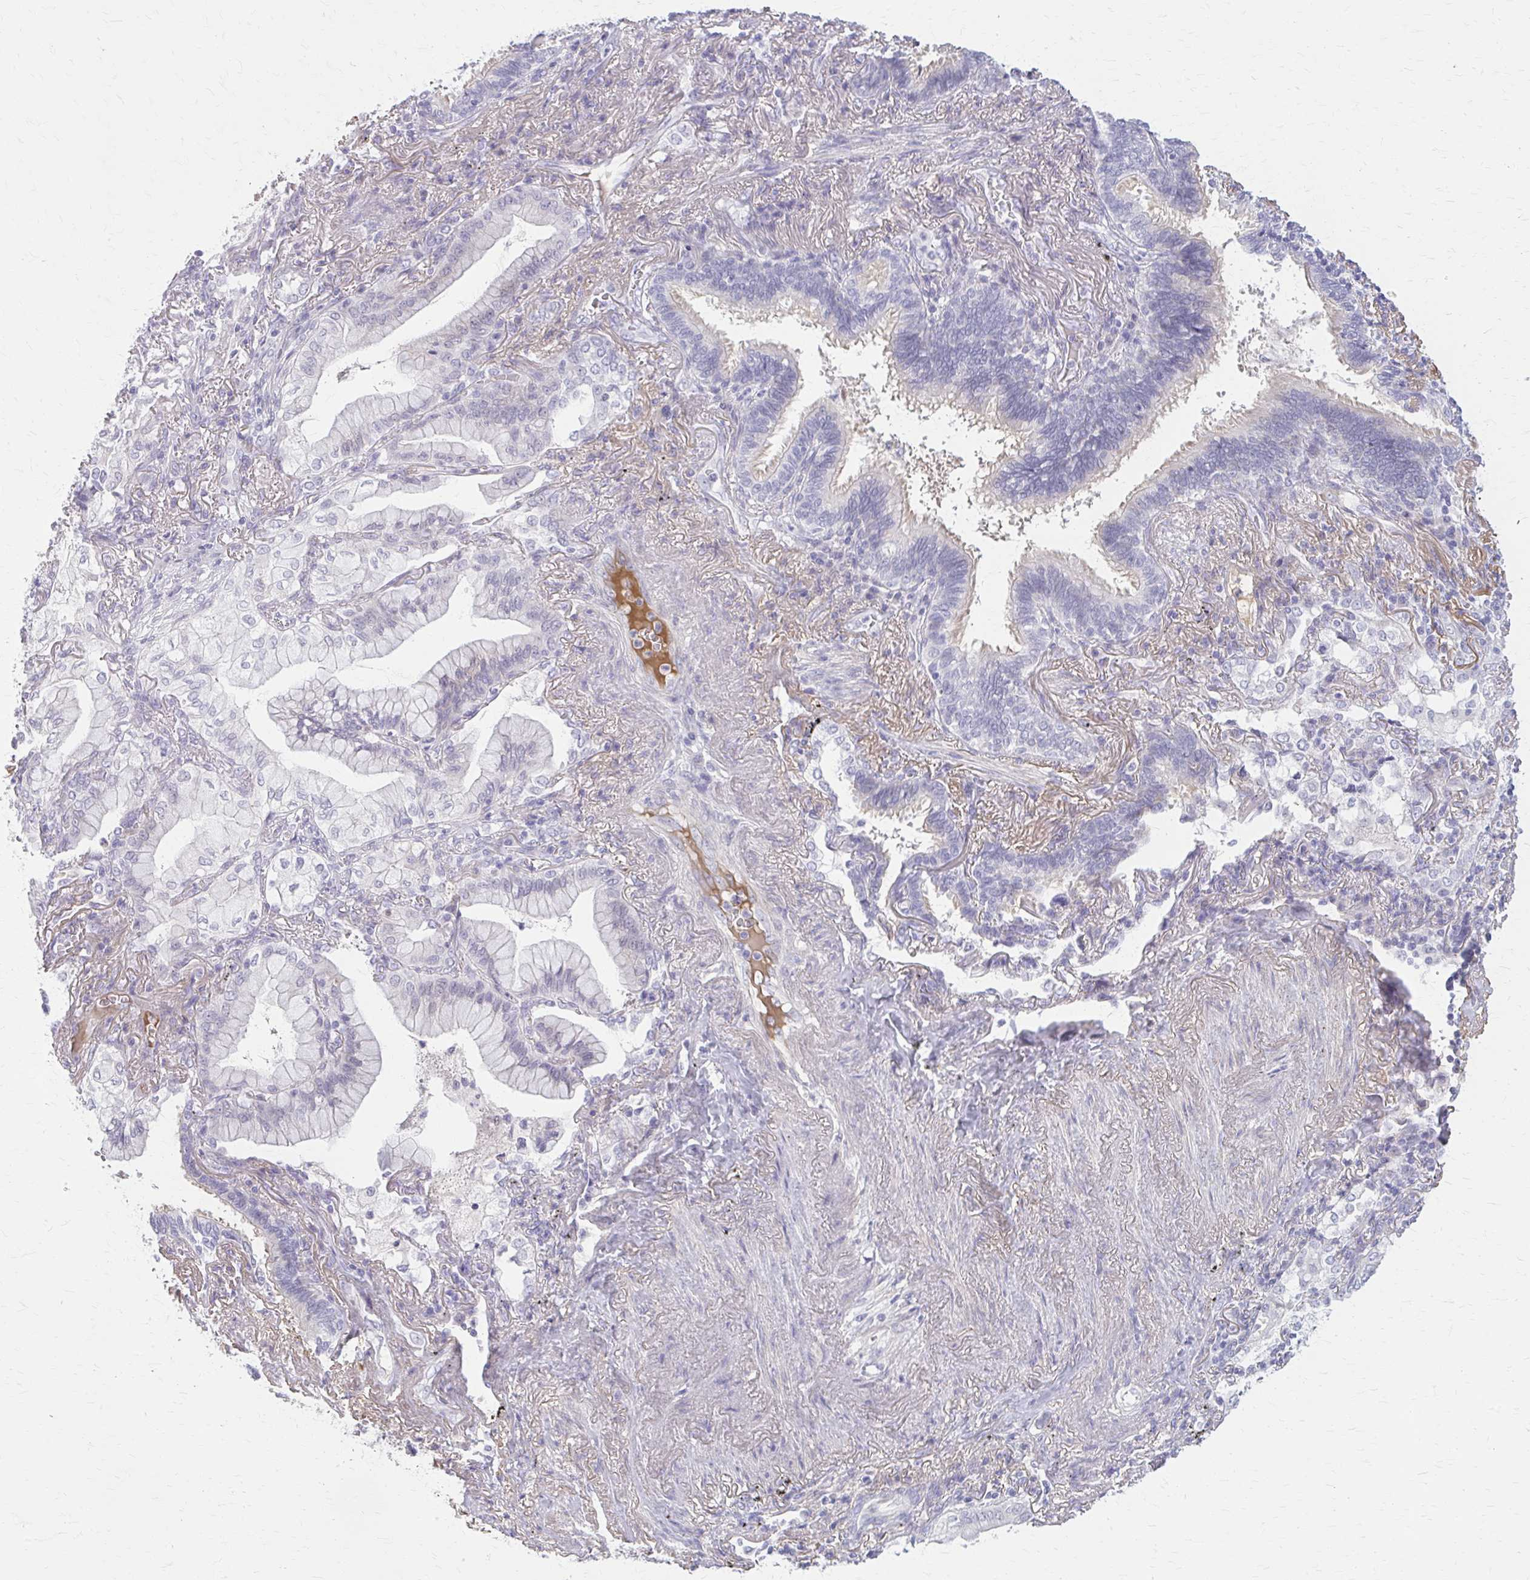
{"staining": {"intensity": "negative", "quantity": "none", "location": "none"}, "tissue": "lung cancer", "cell_type": "Tumor cells", "image_type": "cancer", "snomed": [{"axis": "morphology", "description": "Adenocarcinoma, NOS"}, {"axis": "topography", "description": "Lung"}], "caption": "The micrograph demonstrates no significant positivity in tumor cells of lung cancer. (Stains: DAB (3,3'-diaminobenzidine) immunohistochemistry with hematoxylin counter stain, Microscopy: brightfield microscopy at high magnification).", "gene": "SERPIND1", "patient": {"sex": "male", "age": 77}}